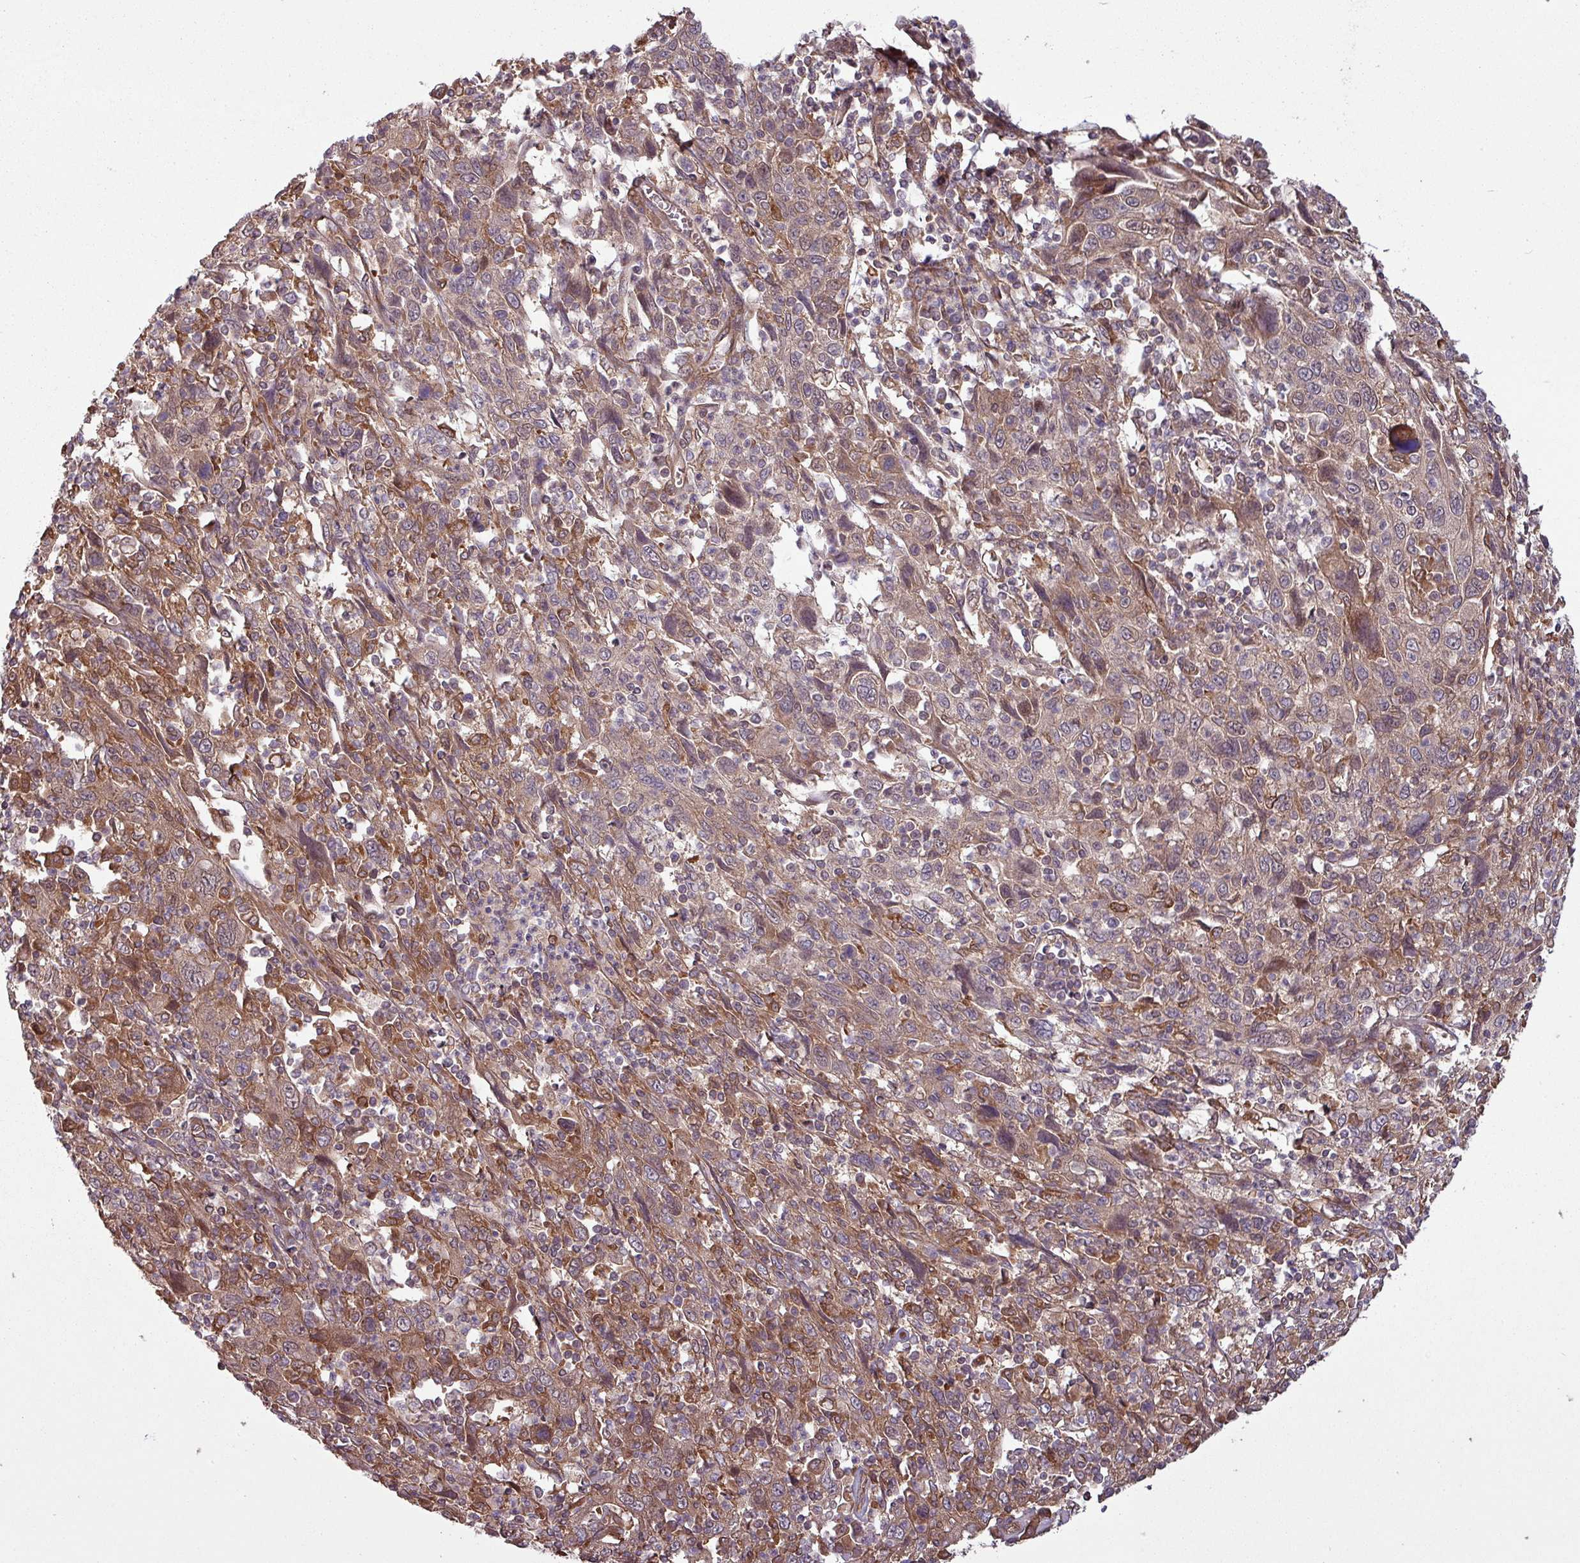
{"staining": {"intensity": "weak", "quantity": ">75%", "location": "cytoplasmic/membranous"}, "tissue": "cervical cancer", "cell_type": "Tumor cells", "image_type": "cancer", "snomed": [{"axis": "morphology", "description": "Squamous cell carcinoma, NOS"}, {"axis": "topography", "description": "Cervix"}], "caption": "Cervical cancer stained for a protein (brown) exhibits weak cytoplasmic/membranous positive positivity in about >75% of tumor cells.", "gene": "SNRNP25", "patient": {"sex": "female", "age": 46}}